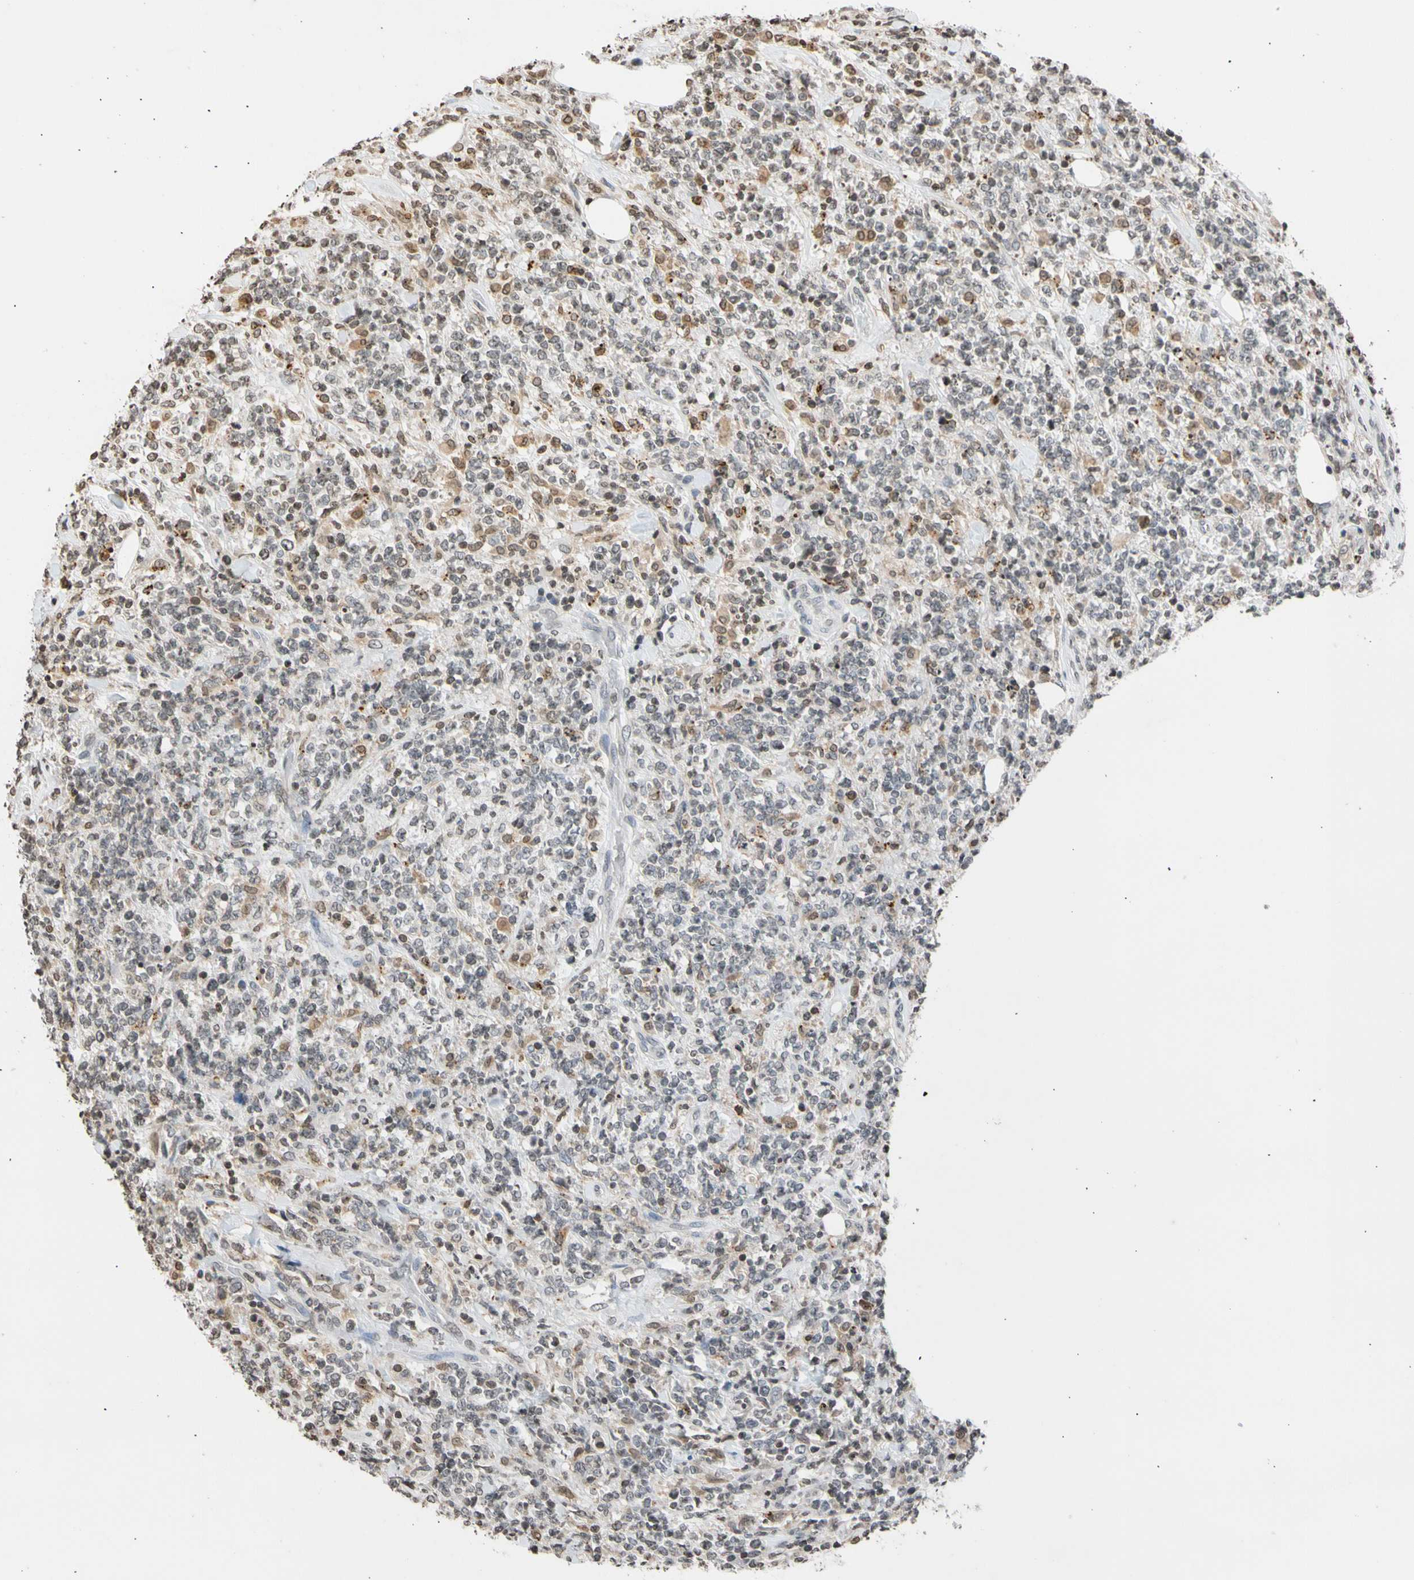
{"staining": {"intensity": "negative", "quantity": "none", "location": "none"}, "tissue": "lymphoma", "cell_type": "Tumor cells", "image_type": "cancer", "snomed": [{"axis": "morphology", "description": "Malignant lymphoma, non-Hodgkin's type, High grade"}, {"axis": "topography", "description": "Soft tissue"}], "caption": "High magnification brightfield microscopy of malignant lymphoma, non-Hodgkin's type (high-grade) stained with DAB (brown) and counterstained with hematoxylin (blue): tumor cells show no significant expression.", "gene": "GPX4", "patient": {"sex": "male", "age": 18}}